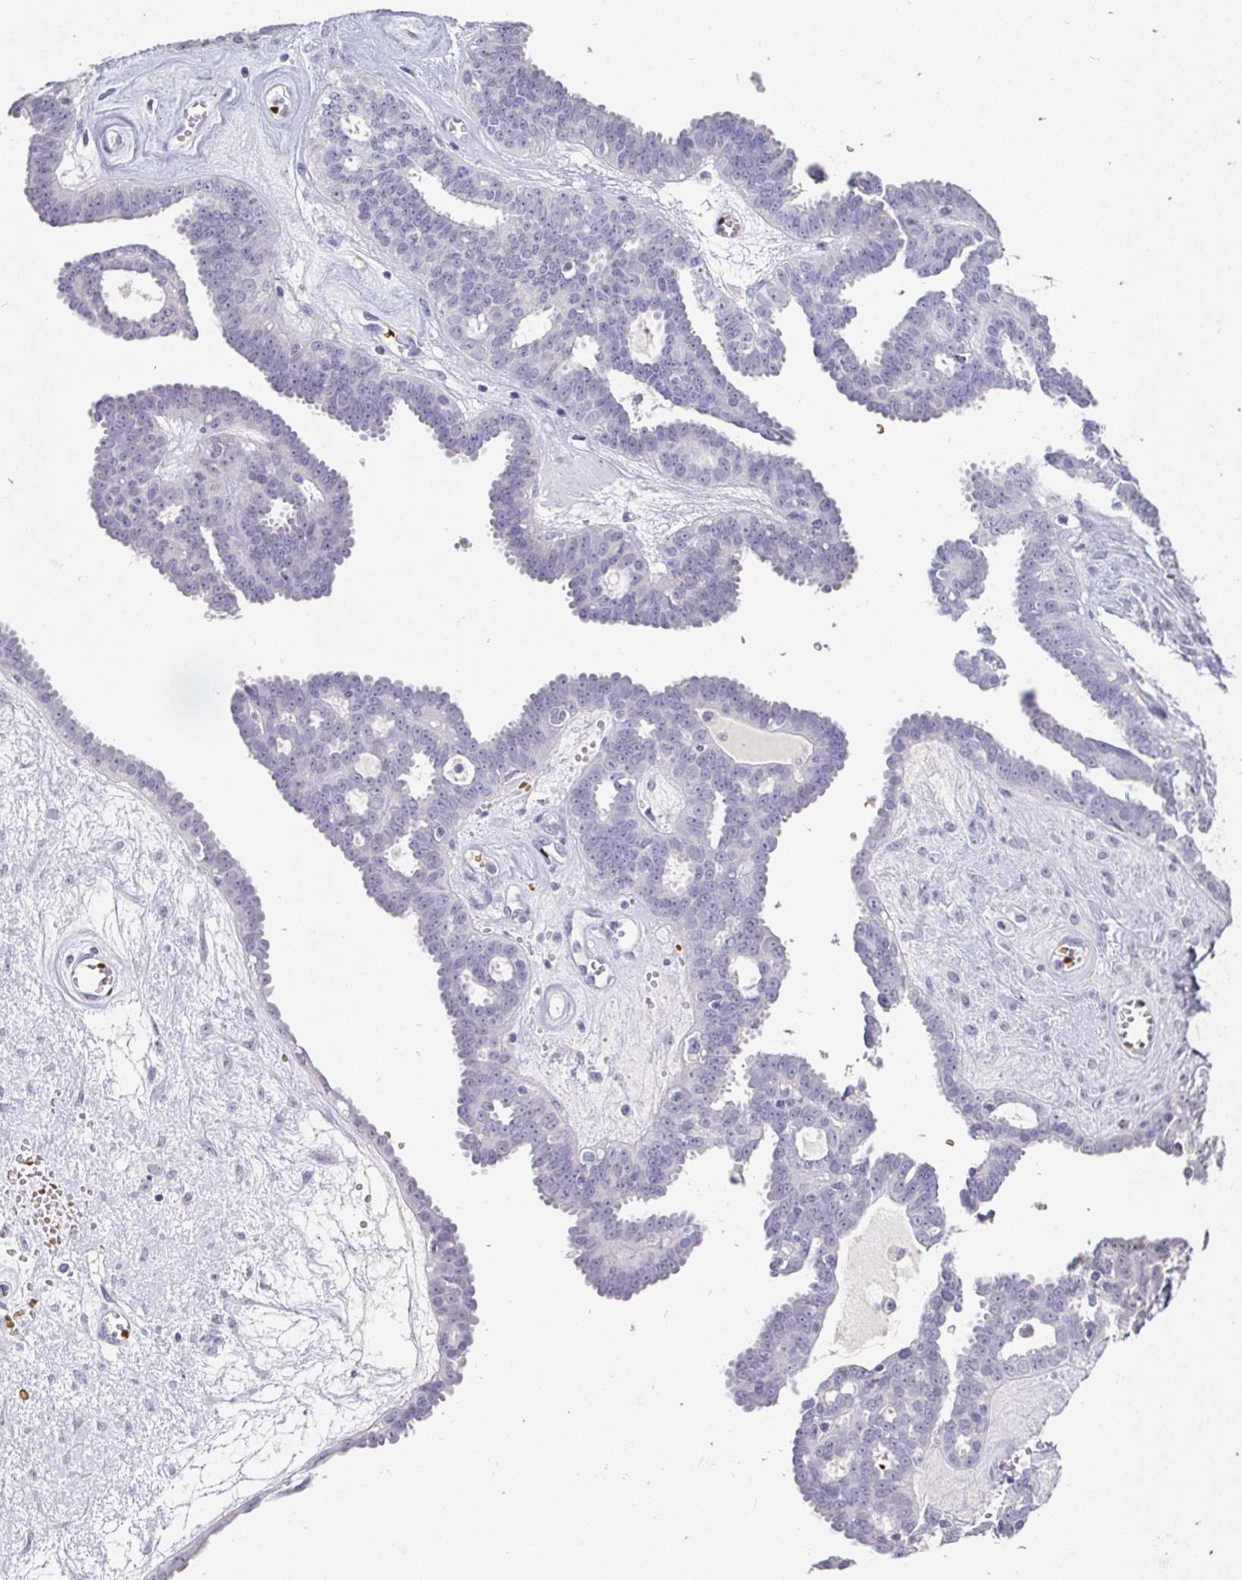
{"staining": {"intensity": "negative", "quantity": "none", "location": "none"}, "tissue": "ovarian cancer", "cell_type": "Tumor cells", "image_type": "cancer", "snomed": [{"axis": "morphology", "description": "Cystadenocarcinoma, serous, NOS"}, {"axis": "topography", "description": "Ovary"}], "caption": "A histopathology image of human ovarian cancer is negative for staining in tumor cells.", "gene": "FGF21", "patient": {"sex": "female", "age": 71}}